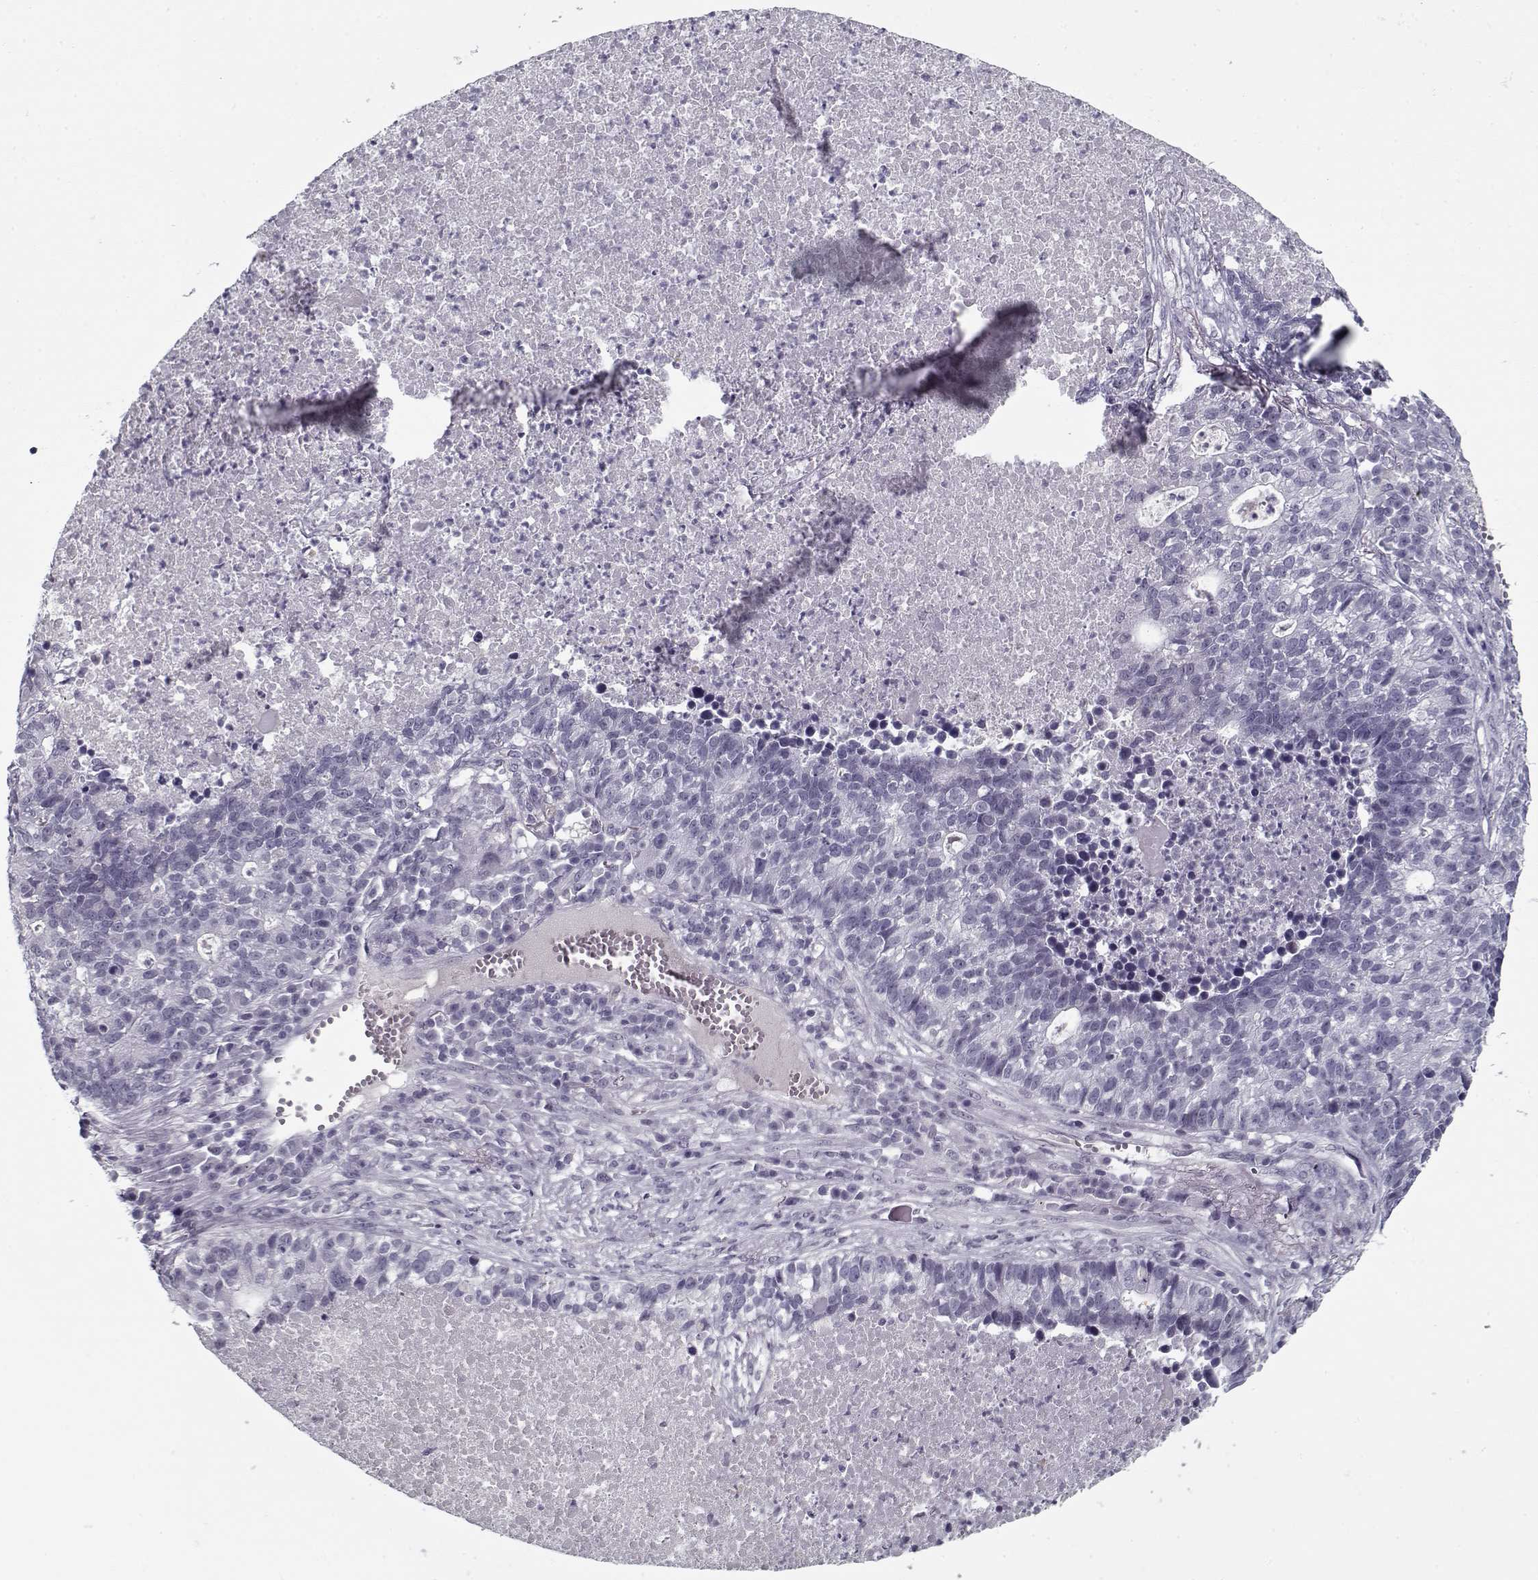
{"staining": {"intensity": "negative", "quantity": "none", "location": "none"}, "tissue": "lung cancer", "cell_type": "Tumor cells", "image_type": "cancer", "snomed": [{"axis": "morphology", "description": "Adenocarcinoma, NOS"}, {"axis": "topography", "description": "Lung"}], "caption": "Immunohistochemical staining of human lung adenocarcinoma exhibits no significant expression in tumor cells. (Stains: DAB IHC with hematoxylin counter stain, Microscopy: brightfield microscopy at high magnification).", "gene": "SPACA9", "patient": {"sex": "male", "age": 57}}